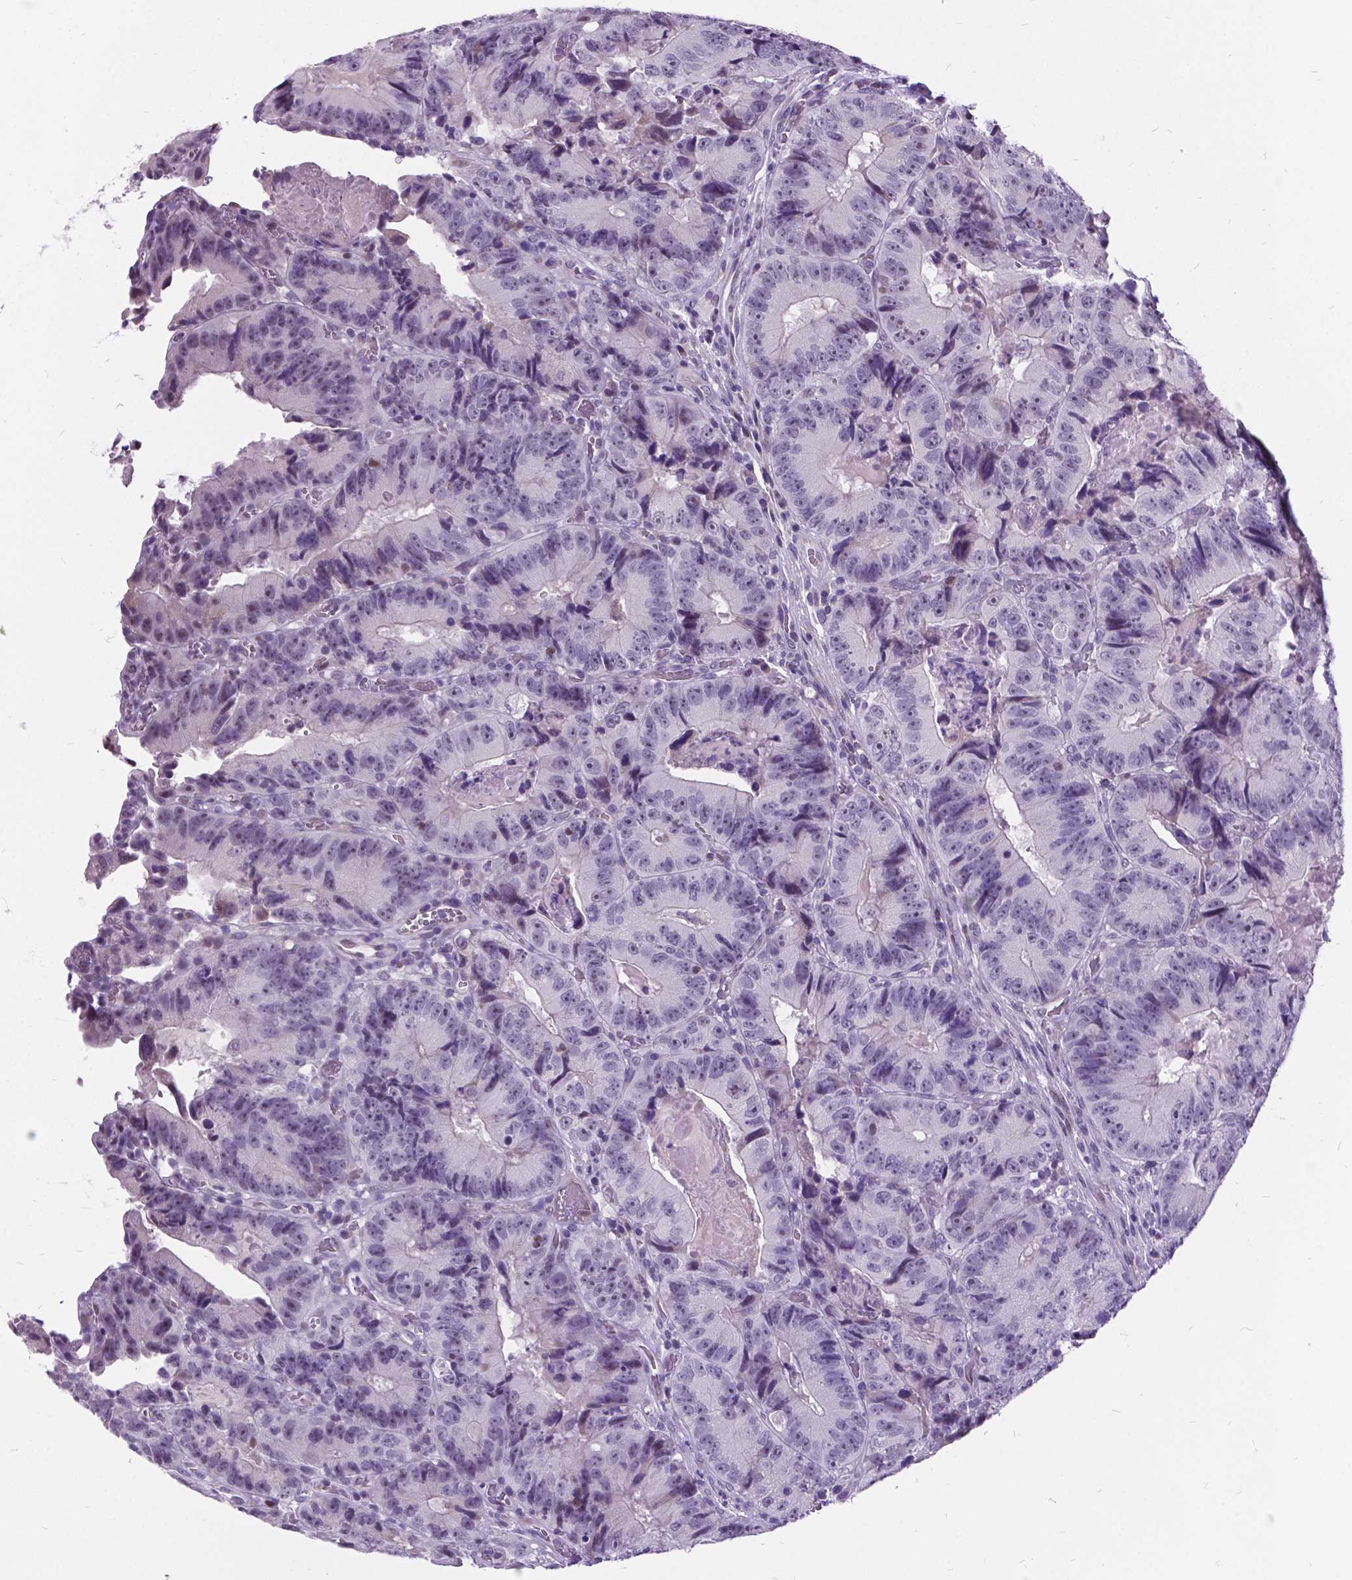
{"staining": {"intensity": "negative", "quantity": "none", "location": "none"}, "tissue": "colorectal cancer", "cell_type": "Tumor cells", "image_type": "cancer", "snomed": [{"axis": "morphology", "description": "Adenocarcinoma, NOS"}, {"axis": "topography", "description": "Colon"}], "caption": "Tumor cells show no significant expression in colorectal cancer (adenocarcinoma).", "gene": "DPF3", "patient": {"sex": "female", "age": 86}}